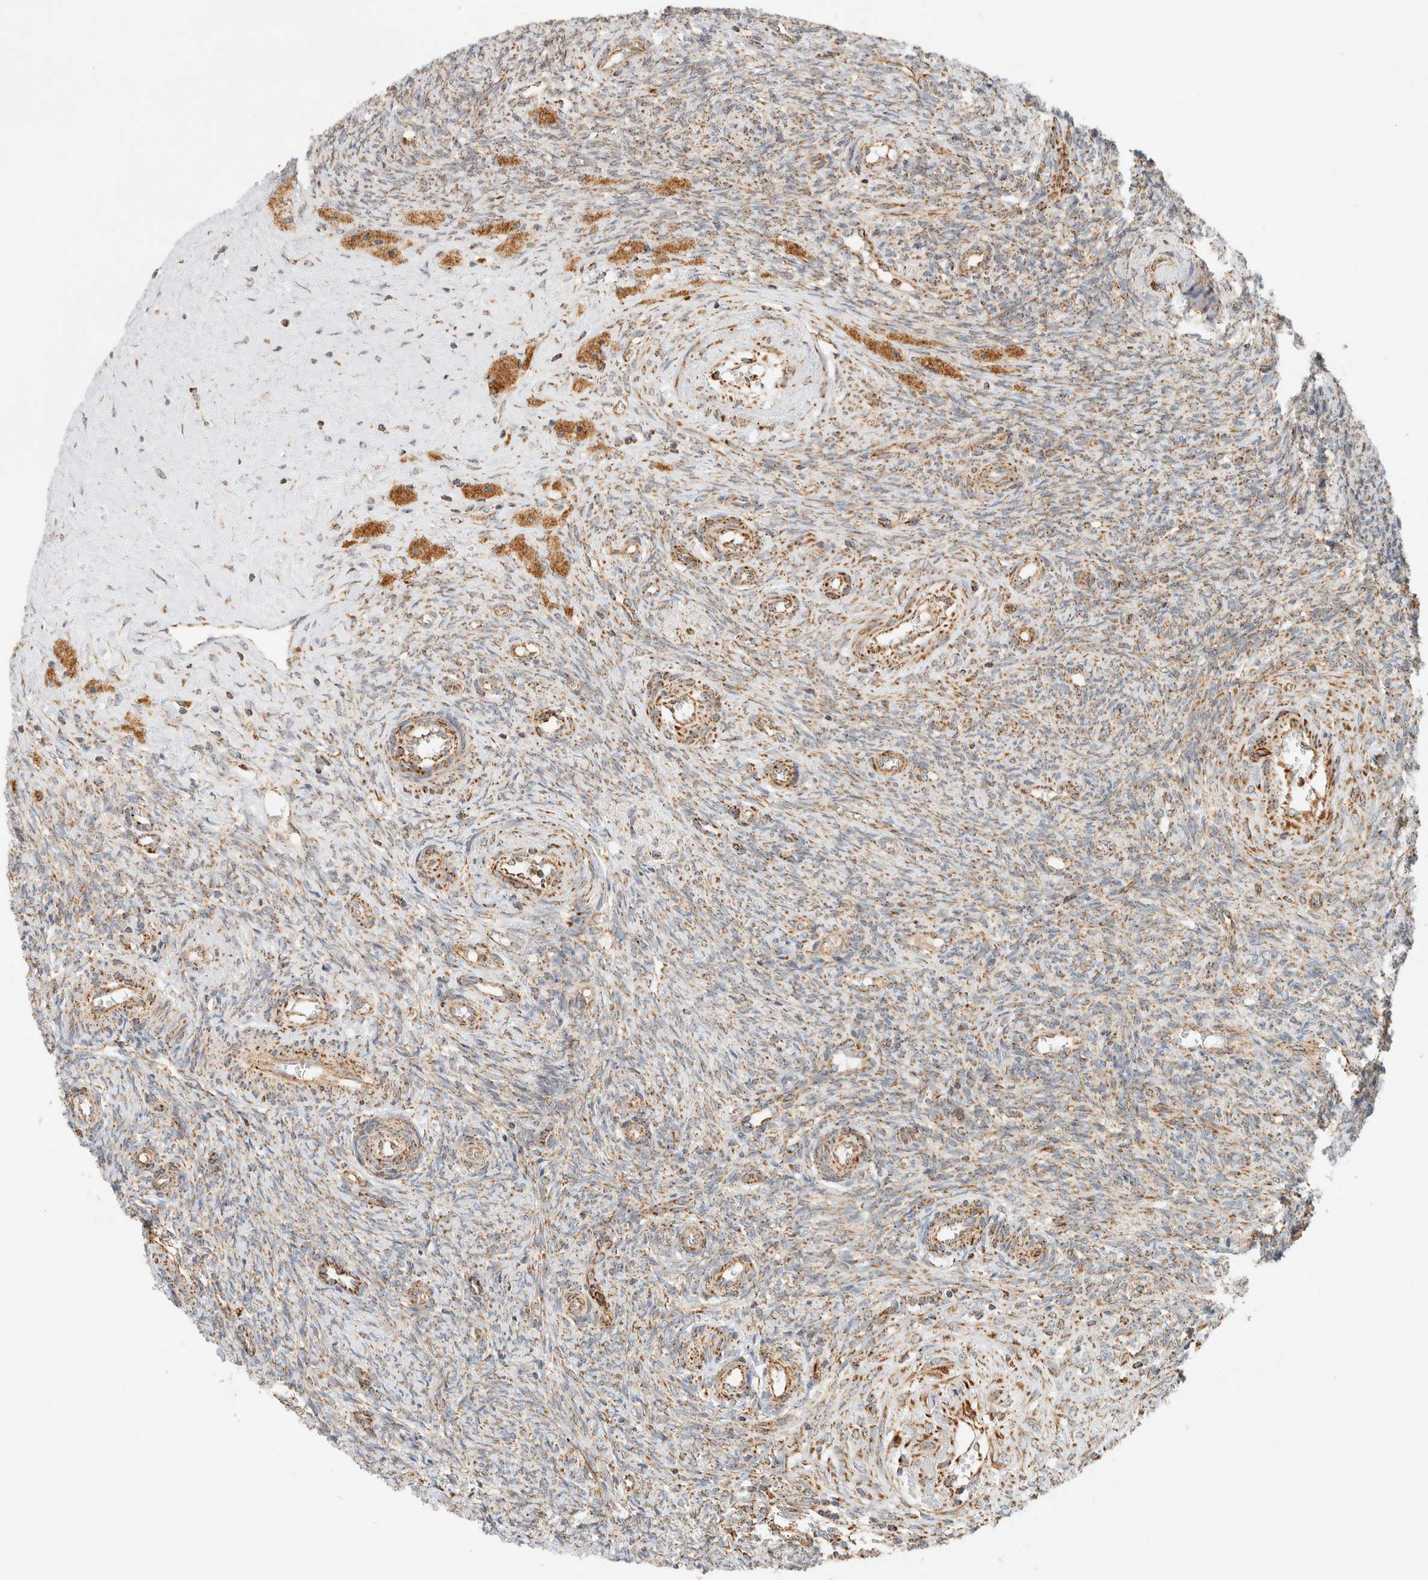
{"staining": {"intensity": "strong", "quantity": ">75%", "location": "cytoplasmic/membranous"}, "tissue": "ovary", "cell_type": "Follicle cells", "image_type": "normal", "snomed": [{"axis": "morphology", "description": "Normal tissue, NOS"}, {"axis": "topography", "description": "Ovary"}], "caption": "This is a micrograph of immunohistochemistry staining of unremarkable ovary, which shows strong staining in the cytoplasmic/membranous of follicle cells.", "gene": "KIFAP3", "patient": {"sex": "female", "age": 41}}